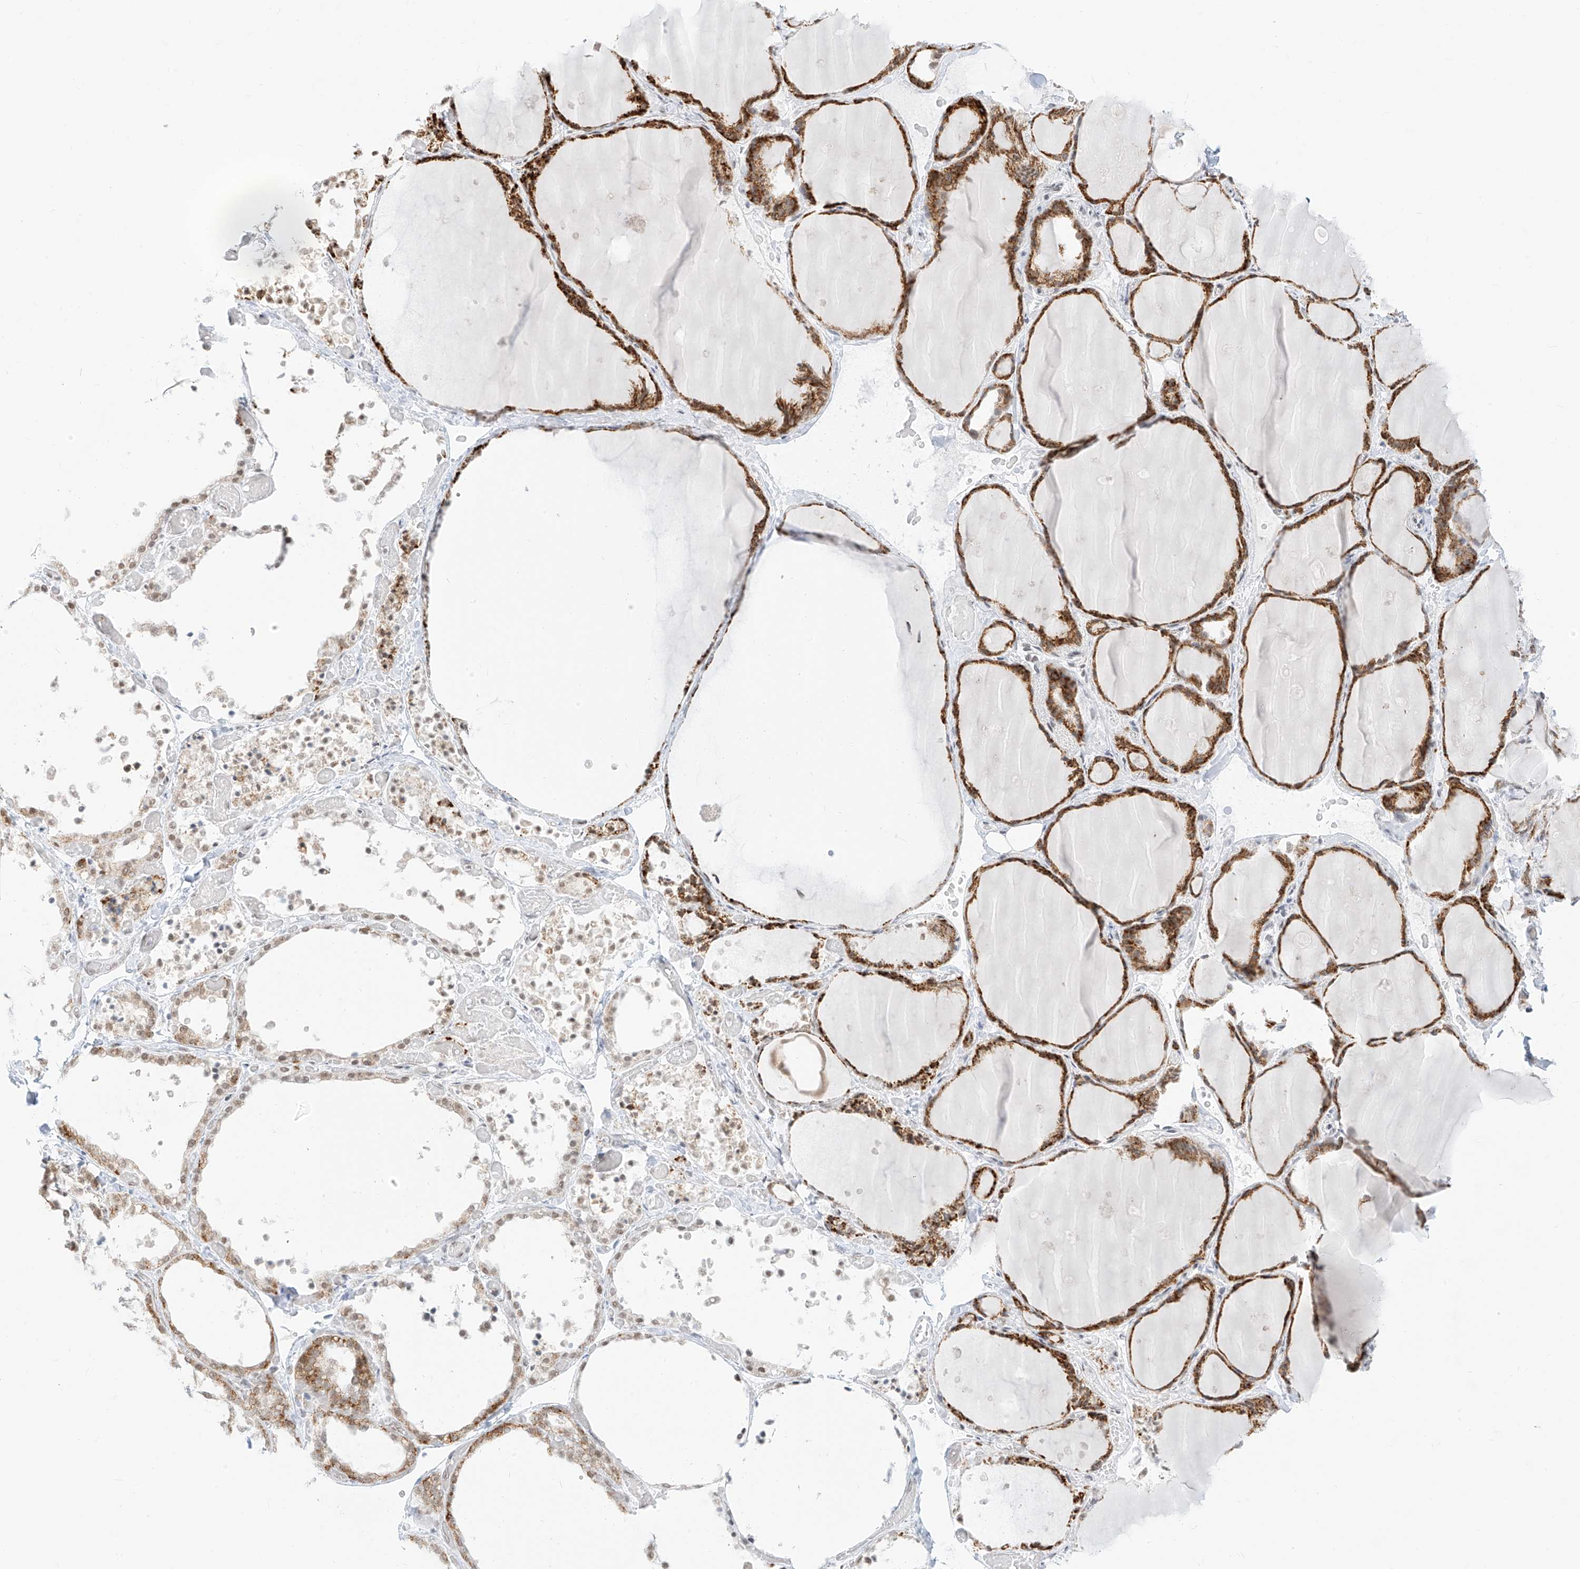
{"staining": {"intensity": "strong", "quantity": ">75%", "location": "cytoplasmic/membranous"}, "tissue": "thyroid gland", "cell_type": "Glandular cells", "image_type": "normal", "snomed": [{"axis": "morphology", "description": "Normal tissue, NOS"}, {"axis": "topography", "description": "Thyroid gland"}], "caption": "Glandular cells show high levels of strong cytoplasmic/membranous staining in approximately >75% of cells in normal thyroid gland.", "gene": "SUPT5H", "patient": {"sex": "female", "age": 44}}